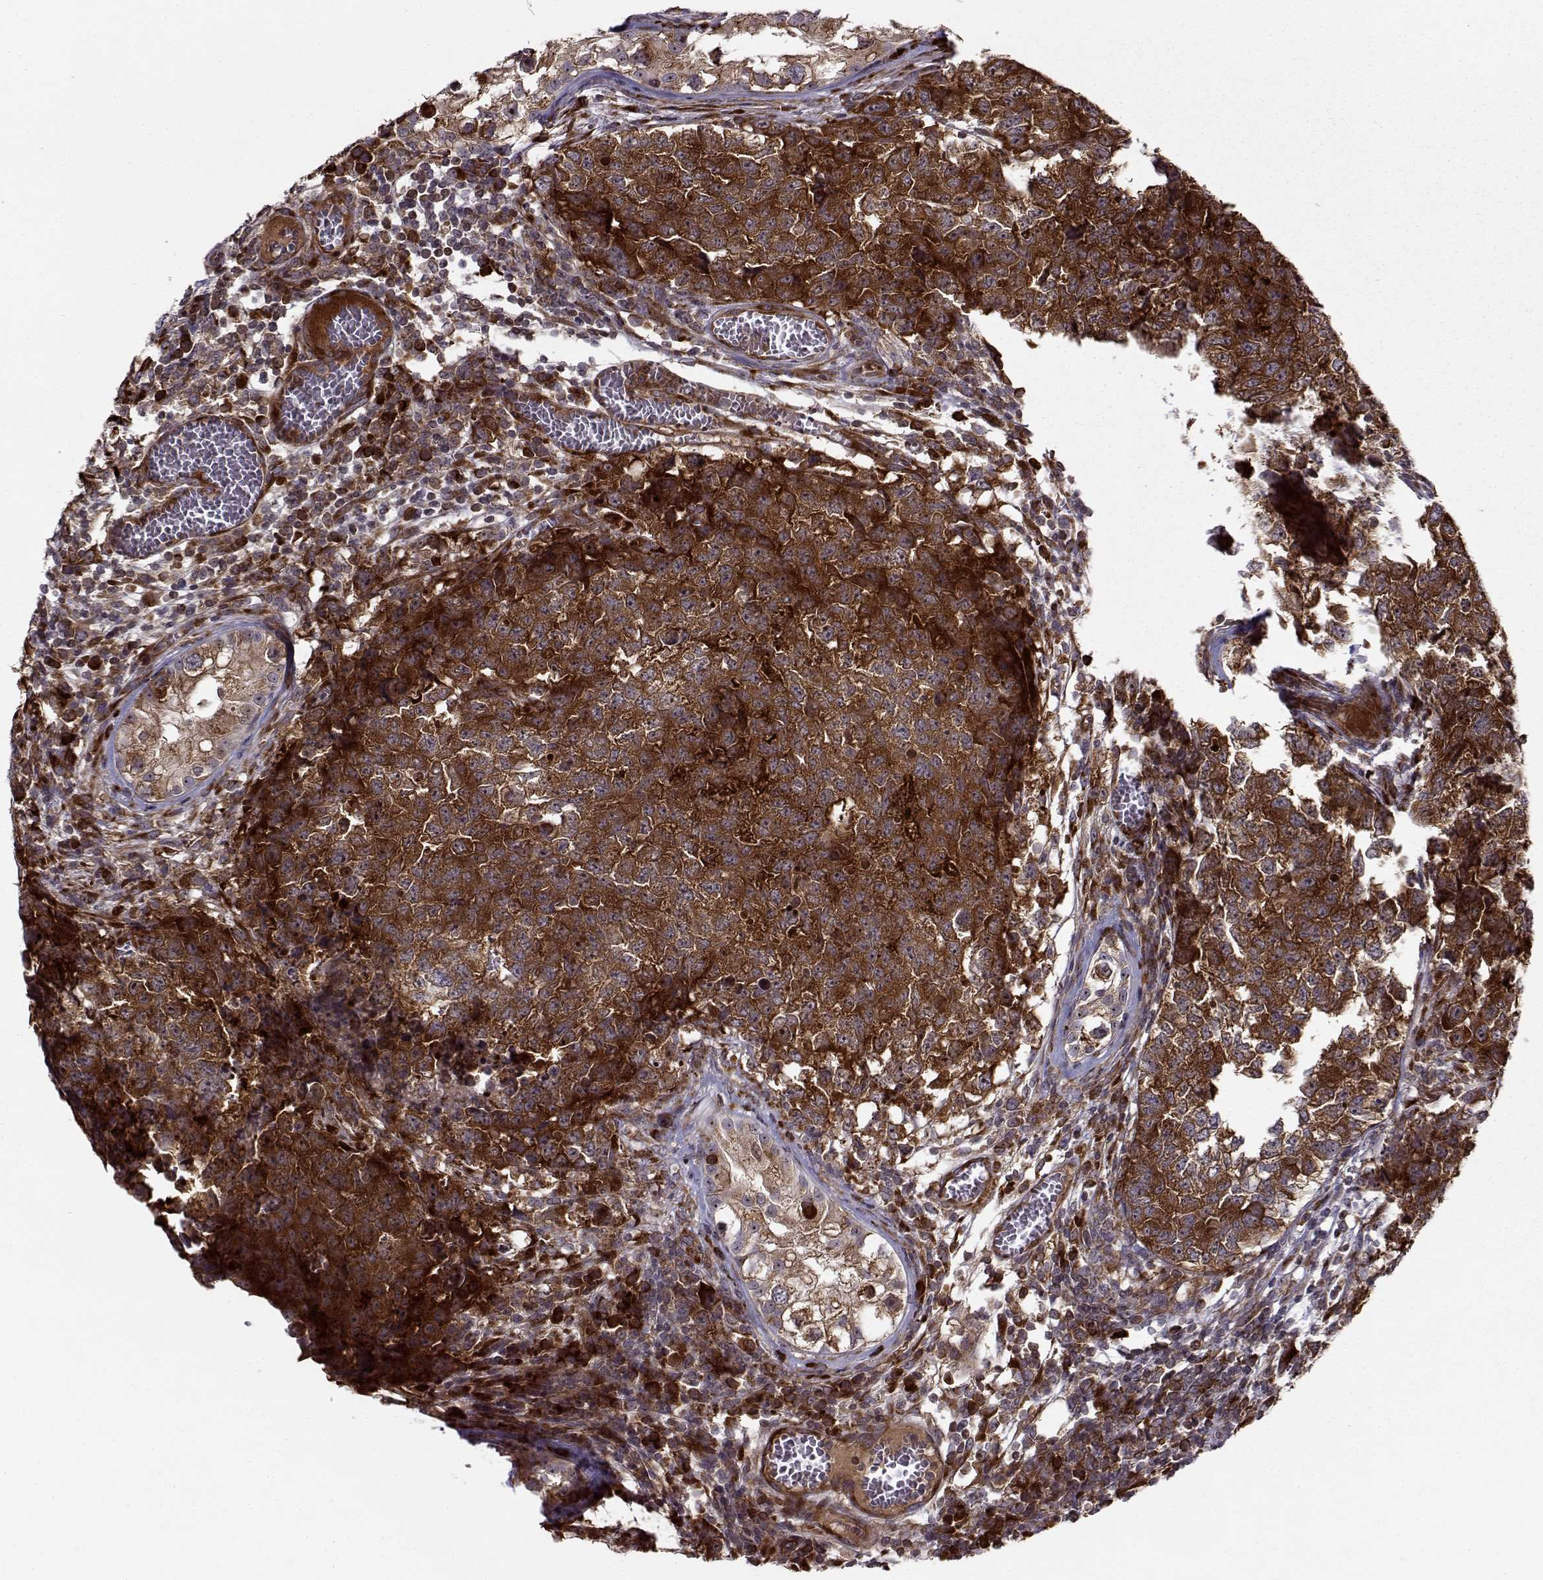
{"staining": {"intensity": "strong", "quantity": ">75%", "location": "cytoplasmic/membranous"}, "tissue": "testis cancer", "cell_type": "Tumor cells", "image_type": "cancer", "snomed": [{"axis": "morphology", "description": "Carcinoma, Embryonal, NOS"}, {"axis": "topography", "description": "Testis"}], "caption": "Testis embryonal carcinoma was stained to show a protein in brown. There is high levels of strong cytoplasmic/membranous positivity in about >75% of tumor cells. The staining was performed using DAB (3,3'-diaminobenzidine), with brown indicating positive protein expression. Nuclei are stained blue with hematoxylin.", "gene": "RPL31", "patient": {"sex": "male", "age": 23}}